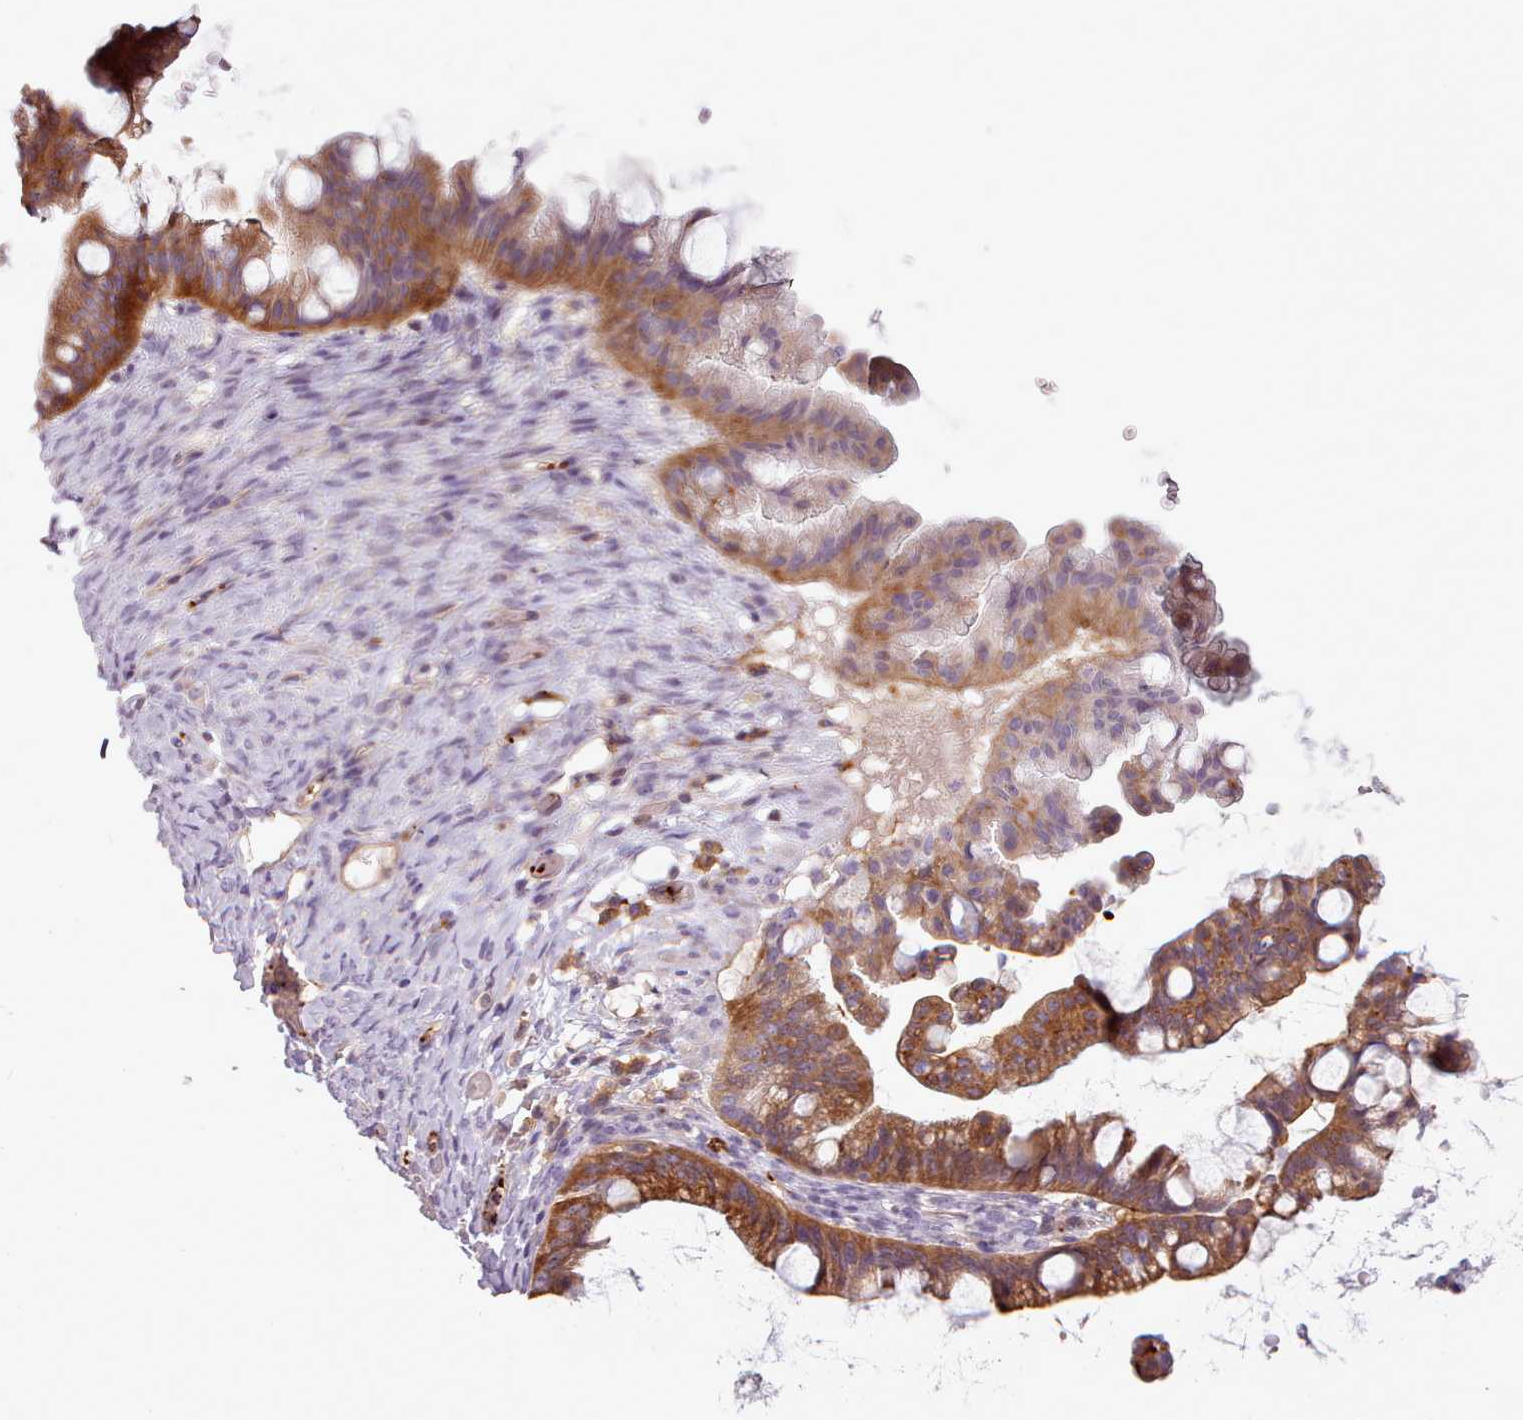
{"staining": {"intensity": "strong", "quantity": "25%-75%", "location": "cytoplasmic/membranous"}, "tissue": "ovarian cancer", "cell_type": "Tumor cells", "image_type": "cancer", "snomed": [{"axis": "morphology", "description": "Cystadenocarcinoma, mucinous, NOS"}, {"axis": "topography", "description": "Ovary"}], "caption": "High-power microscopy captured an IHC histopathology image of ovarian cancer (mucinous cystadenocarcinoma), revealing strong cytoplasmic/membranous staining in approximately 25%-75% of tumor cells.", "gene": "NDST2", "patient": {"sex": "female", "age": 73}}